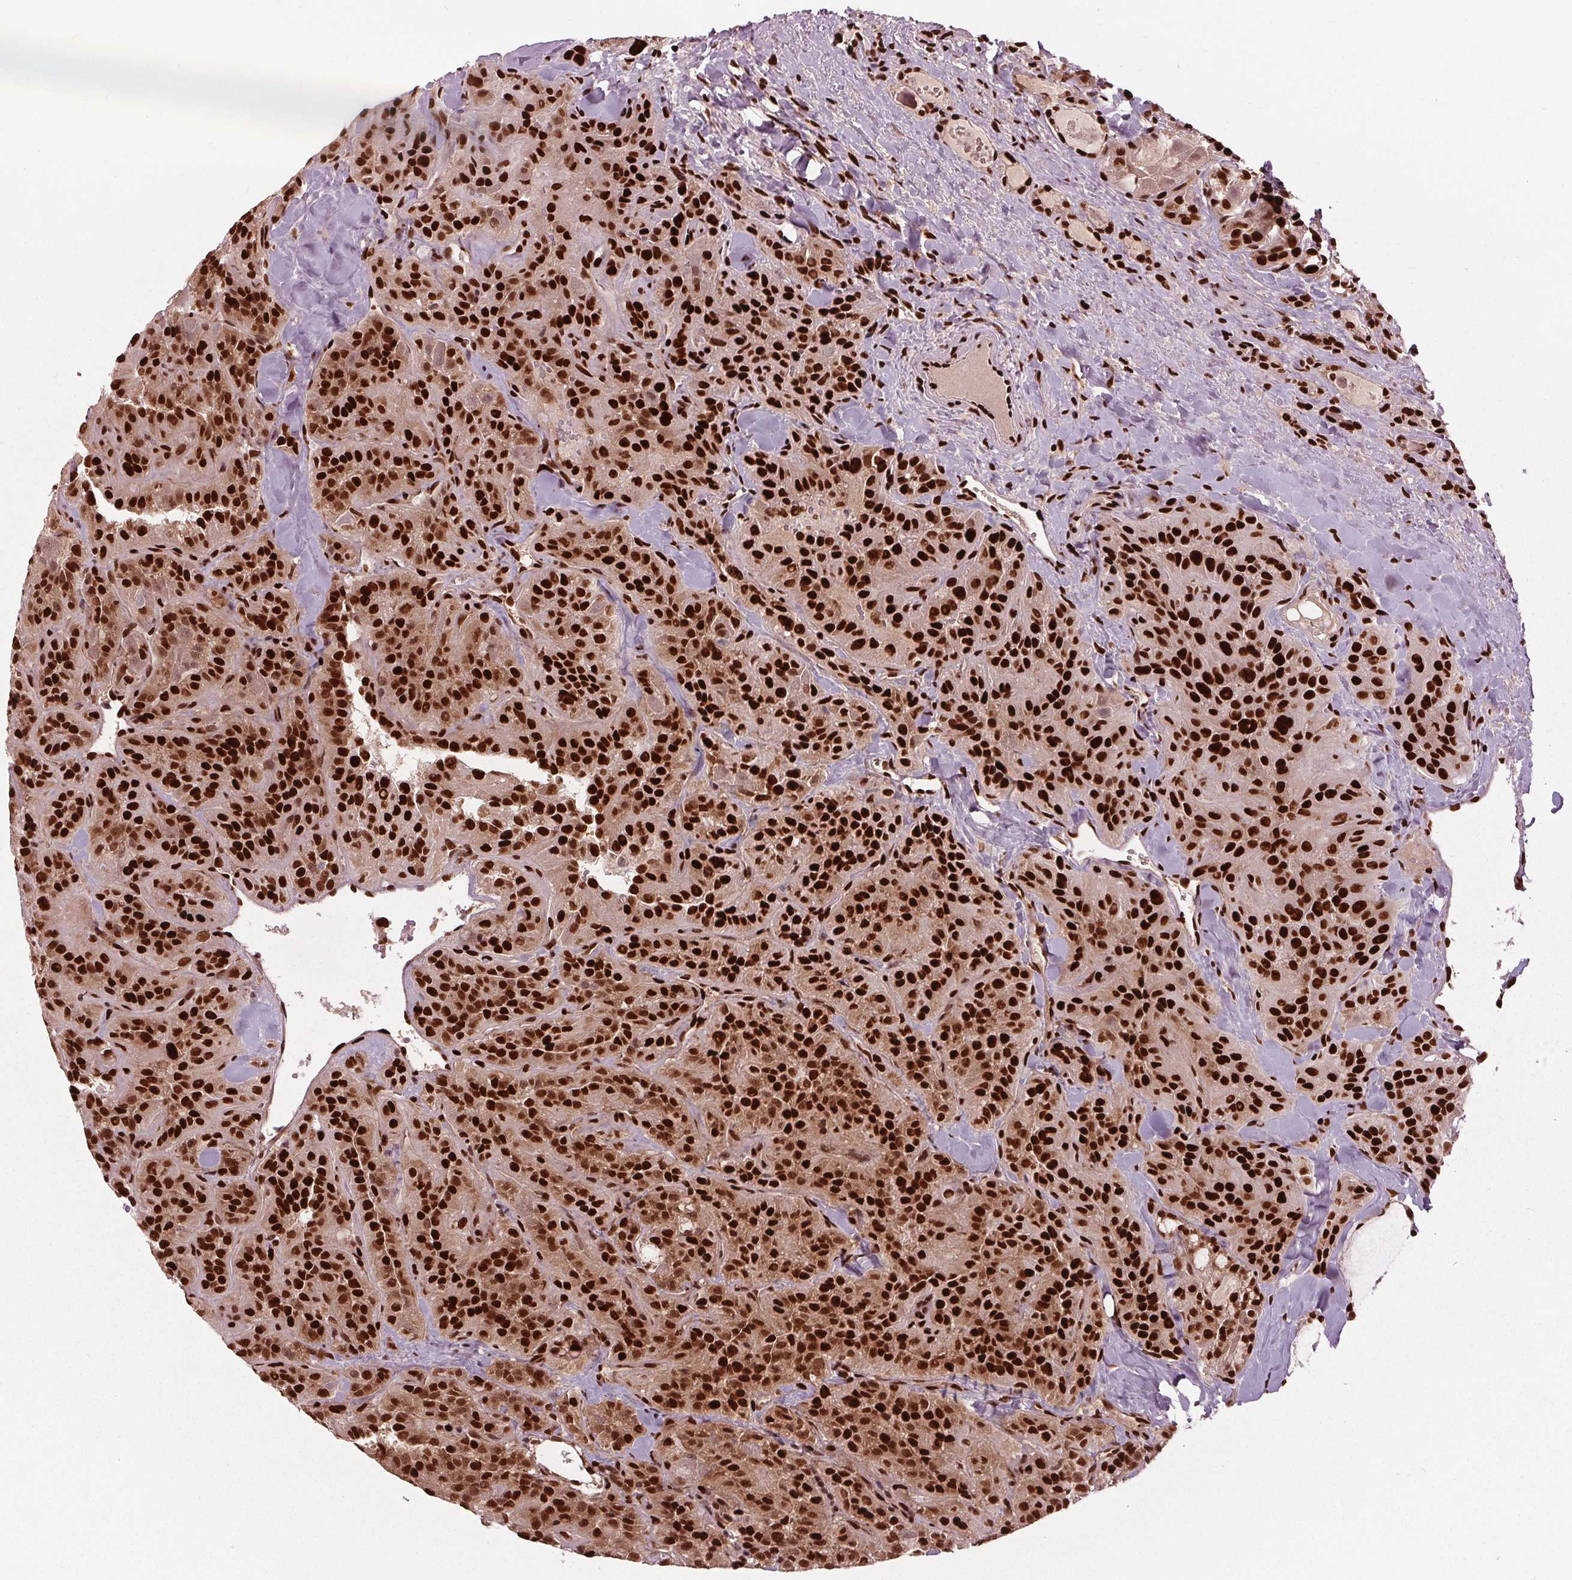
{"staining": {"intensity": "strong", "quantity": ">75%", "location": "nuclear"}, "tissue": "thyroid cancer", "cell_type": "Tumor cells", "image_type": "cancer", "snomed": [{"axis": "morphology", "description": "Papillary adenocarcinoma, NOS"}, {"axis": "topography", "description": "Thyroid gland"}], "caption": "Immunohistochemical staining of thyroid cancer (papillary adenocarcinoma) reveals high levels of strong nuclear staining in about >75% of tumor cells.", "gene": "BRD4", "patient": {"sex": "female", "age": 45}}